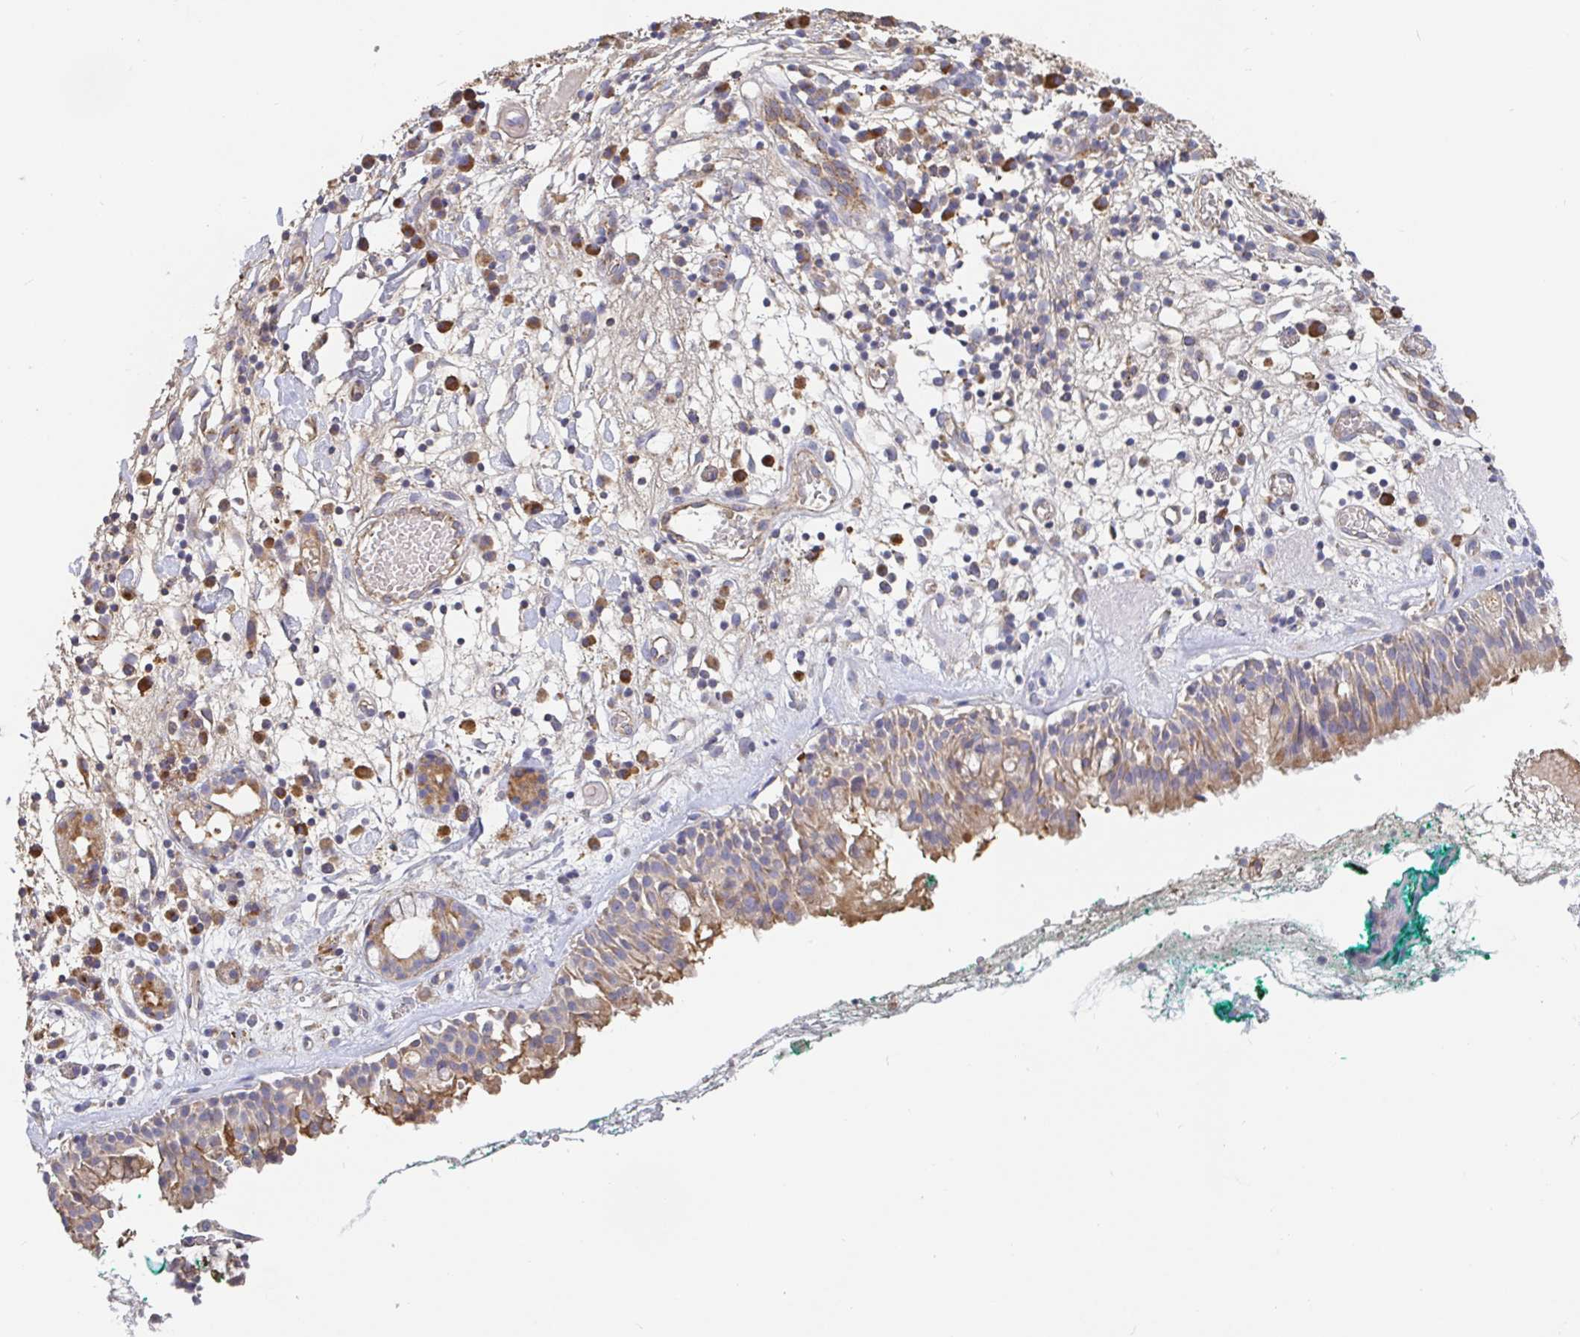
{"staining": {"intensity": "weak", "quantity": "25%-75%", "location": "cytoplasmic/membranous"}, "tissue": "nasopharynx", "cell_type": "Respiratory epithelial cells", "image_type": "normal", "snomed": [{"axis": "morphology", "description": "Normal tissue, NOS"}, {"axis": "morphology", "description": "Basal cell carcinoma"}, {"axis": "topography", "description": "Cartilage tissue"}, {"axis": "topography", "description": "Nasopharynx"}, {"axis": "topography", "description": "Oral tissue"}], "caption": "Nasopharynx stained with immunohistochemistry (IHC) displays weak cytoplasmic/membranous positivity in approximately 25%-75% of respiratory epithelial cells. (DAB (3,3'-diaminobenzidine) IHC with brightfield microscopy, high magnification).", "gene": "IRAK2", "patient": {"sex": "female", "age": 77}}